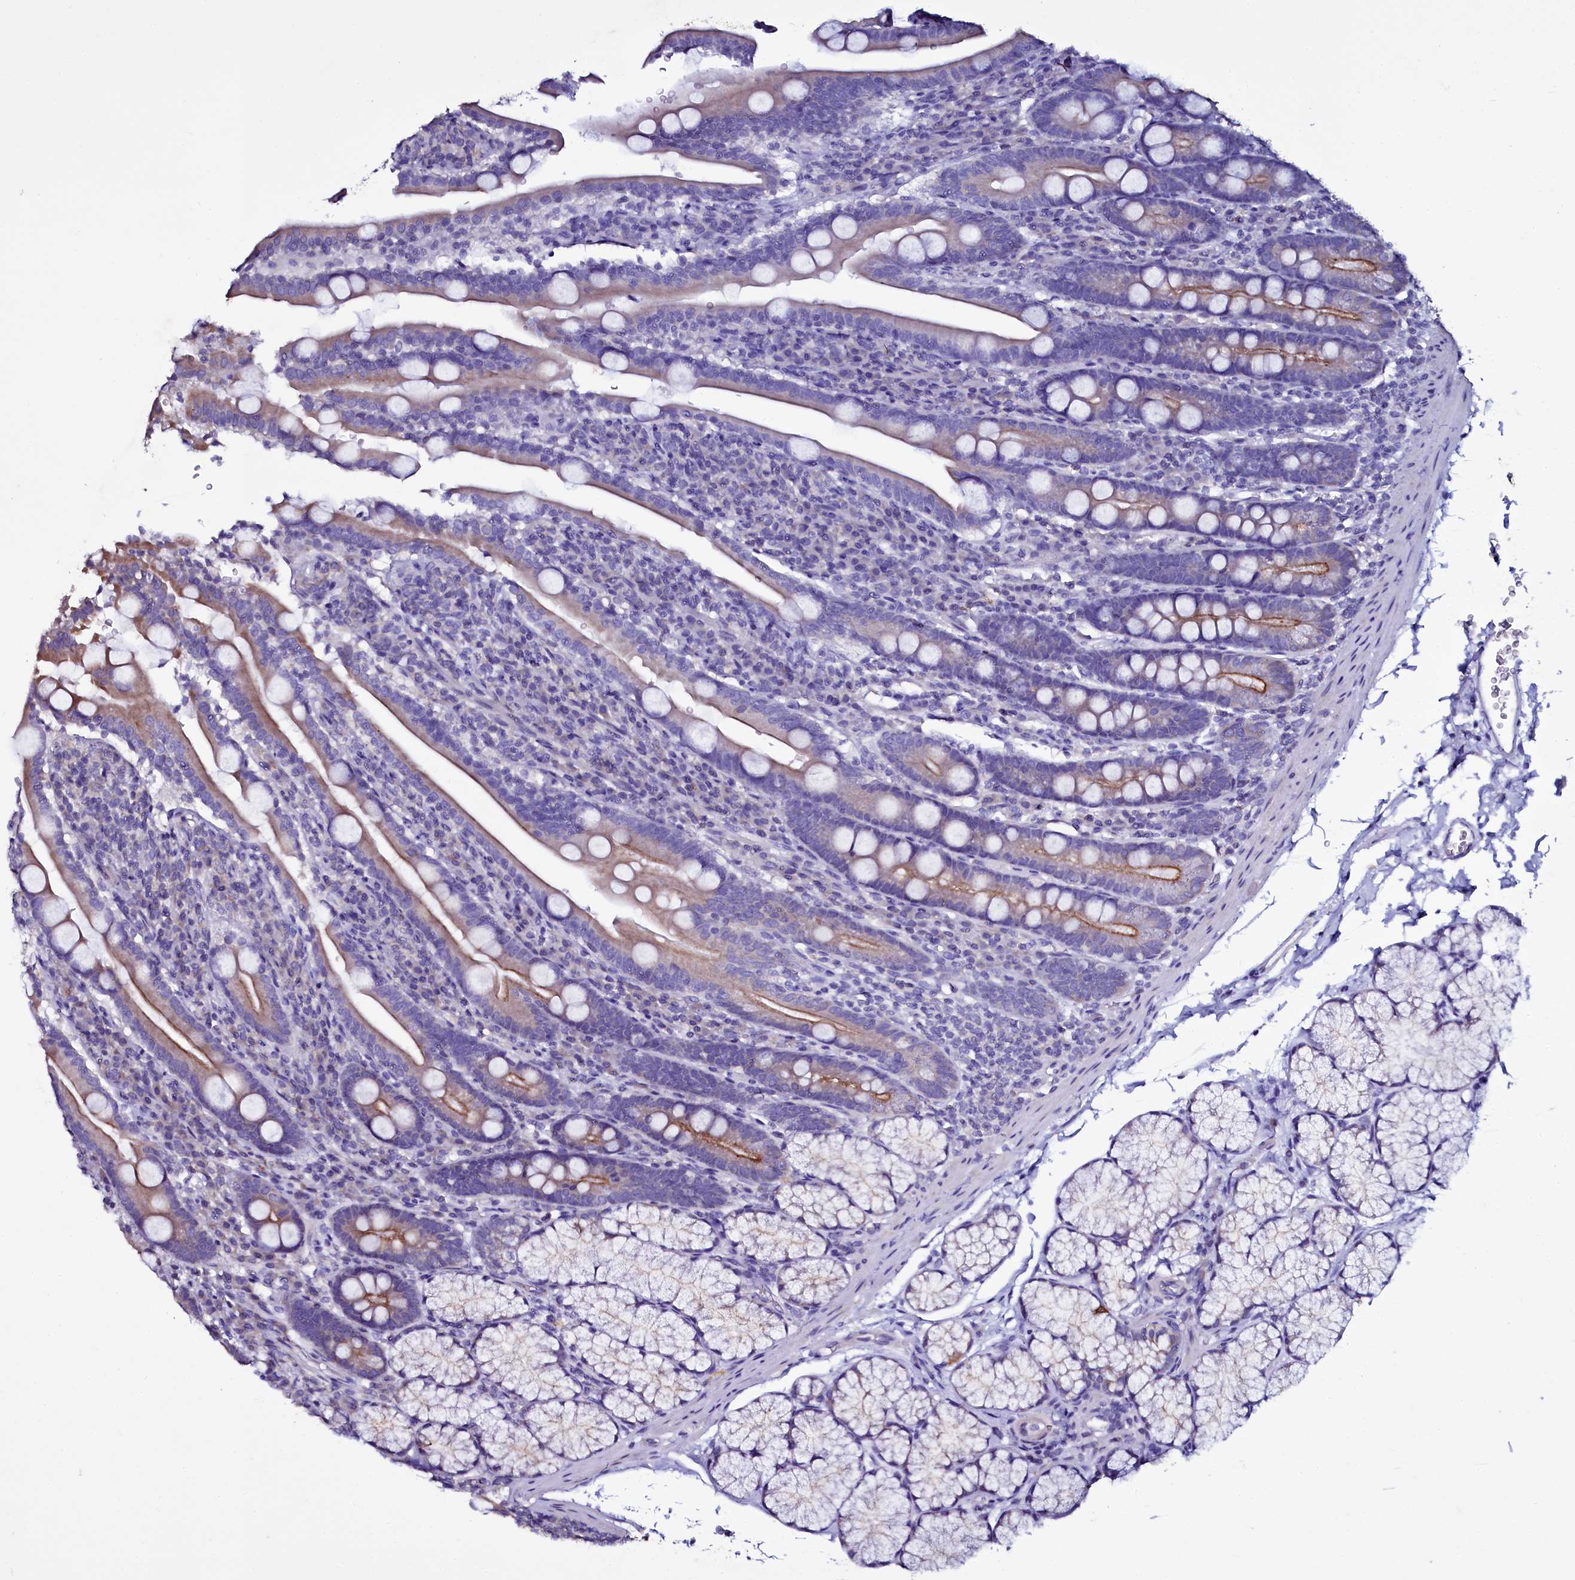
{"staining": {"intensity": "moderate", "quantity": "25%-75%", "location": "cytoplasmic/membranous"}, "tissue": "duodenum", "cell_type": "Glandular cells", "image_type": "normal", "snomed": [{"axis": "morphology", "description": "Normal tissue, NOS"}, {"axis": "topography", "description": "Duodenum"}], "caption": "A medium amount of moderate cytoplasmic/membranous staining is identified in approximately 25%-75% of glandular cells in unremarkable duodenum.", "gene": "SELENOT", "patient": {"sex": "male", "age": 35}}